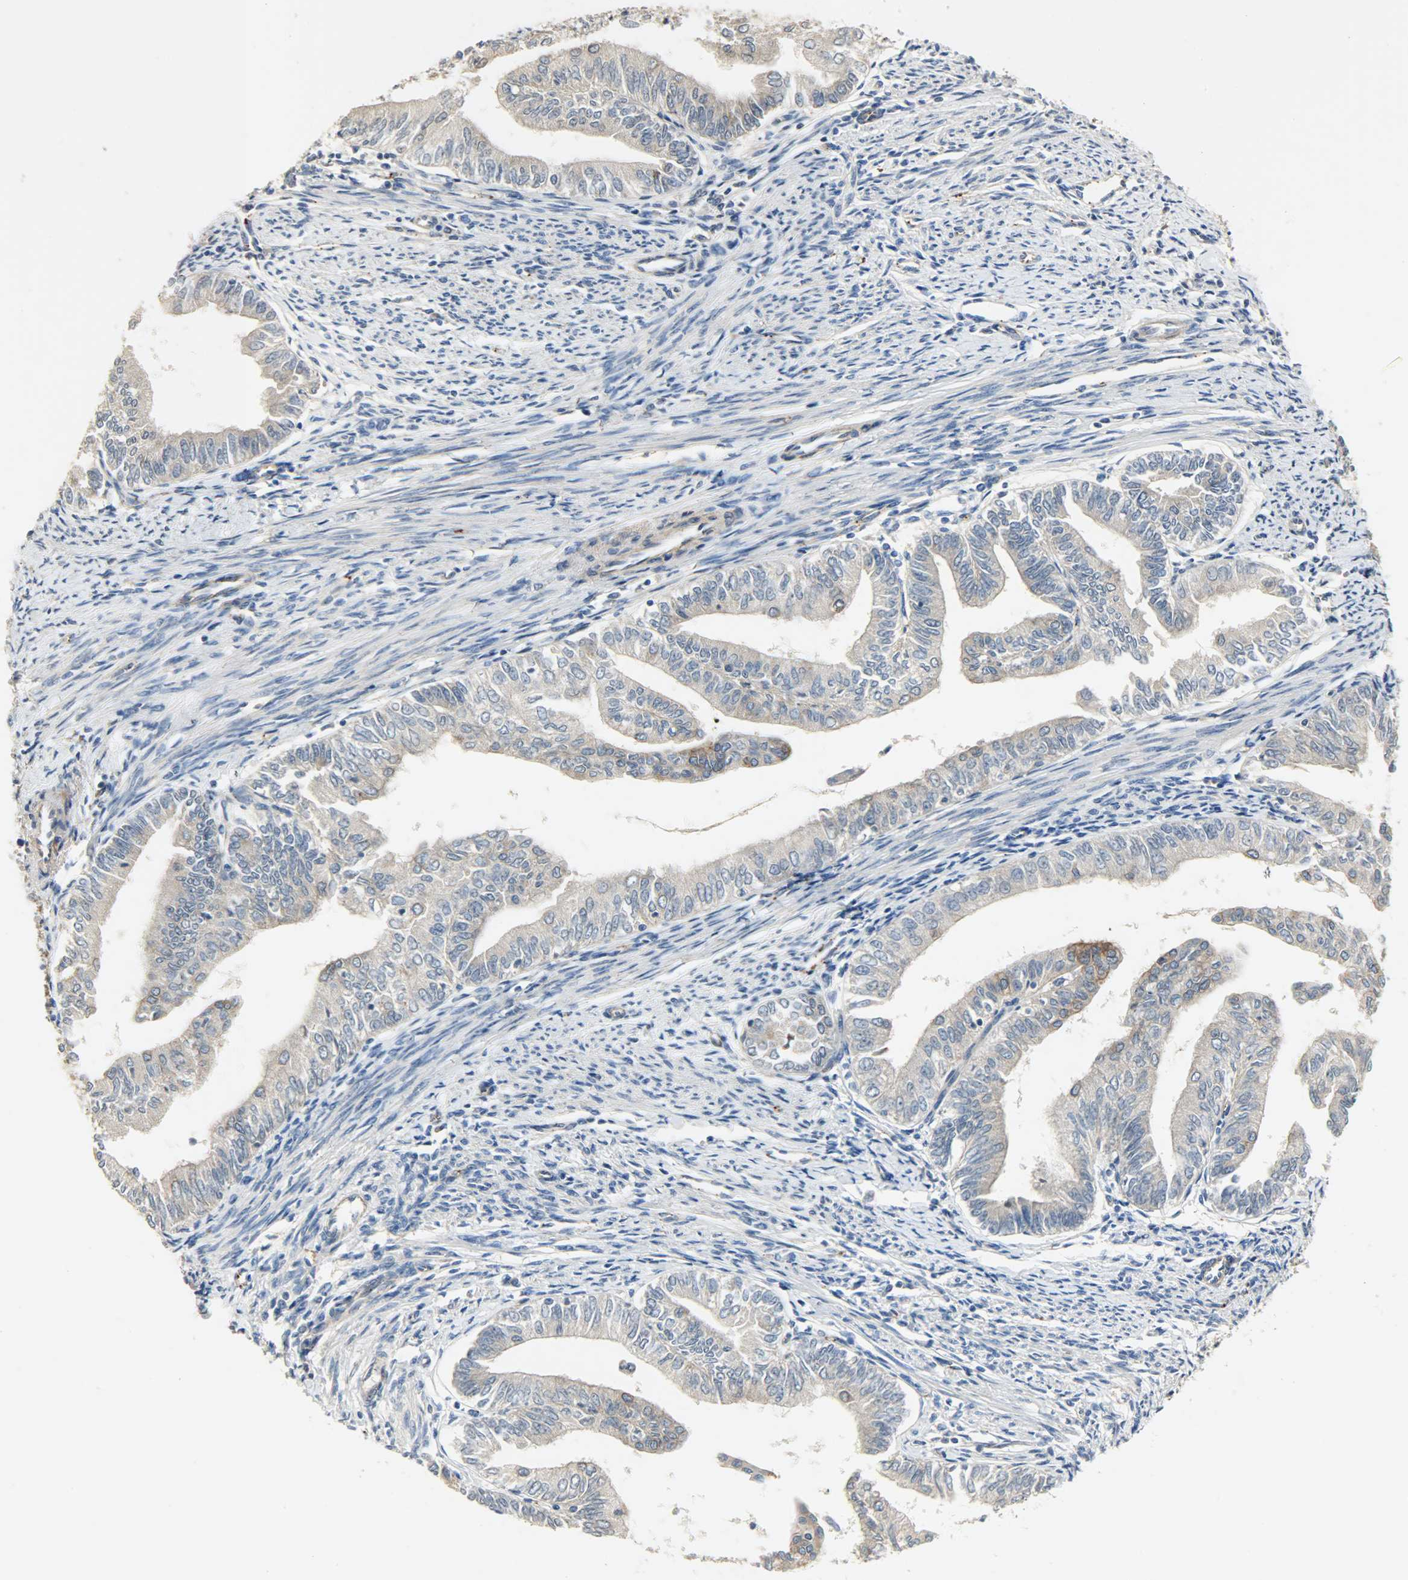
{"staining": {"intensity": "weak", "quantity": ">75%", "location": "cytoplasmic/membranous"}, "tissue": "endometrial cancer", "cell_type": "Tumor cells", "image_type": "cancer", "snomed": [{"axis": "morphology", "description": "Adenocarcinoma, NOS"}, {"axis": "topography", "description": "Endometrium"}], "caption": "This image exhibits immunohistochemistry (IHC) staining of endometrial cancer (adenocarcinoma), with low weak cytoplasmic/membranous positivity in approximately >75% of tumor cells.", "gene": "KIAA1217", "patient": {"sex": "female", "age": 66}}